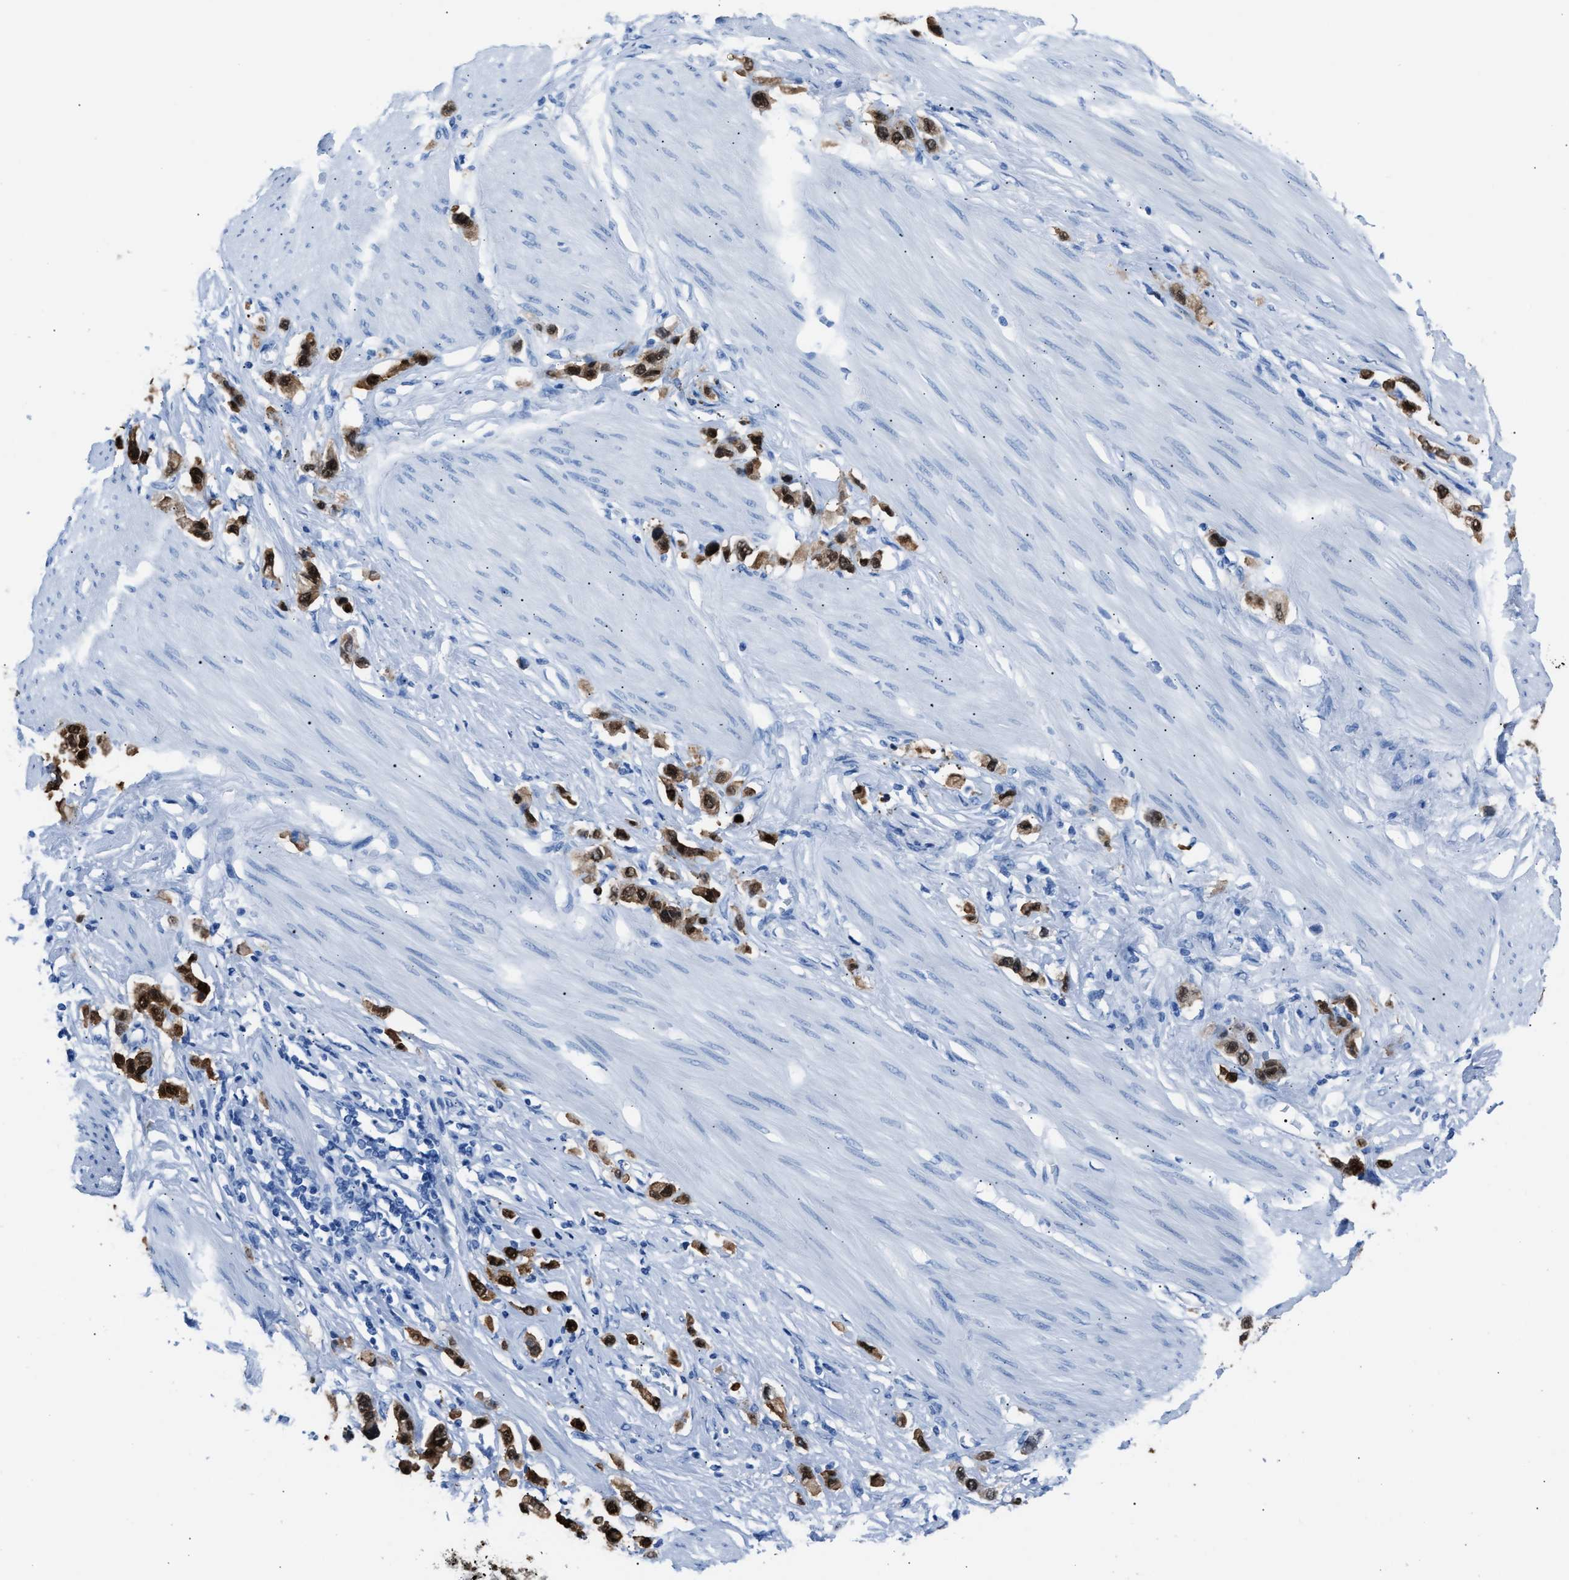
{"staining": {"intensity": "strong", "quantity": ">75%", "location": "cytoplasmic/membranous,nuclear"}, "tissue": "stomach cancer", "cell_type": "Tumor cells", "image_type": "cancer", "snomed": [{"axis": "morphology", "description": "Adenocarcinoma, NOS"}, {"axis": "topography", "description": "Stomach"}], "caption": "This is an image of immunohistochemistry (IHC) staining of adenocarcinoma (stomach), which shows strong positivity in the cytoplasmic/membranous and nuclear of tumor cells.", "gene": "S100P", "patient": {"sex": "female", "age": 65}}